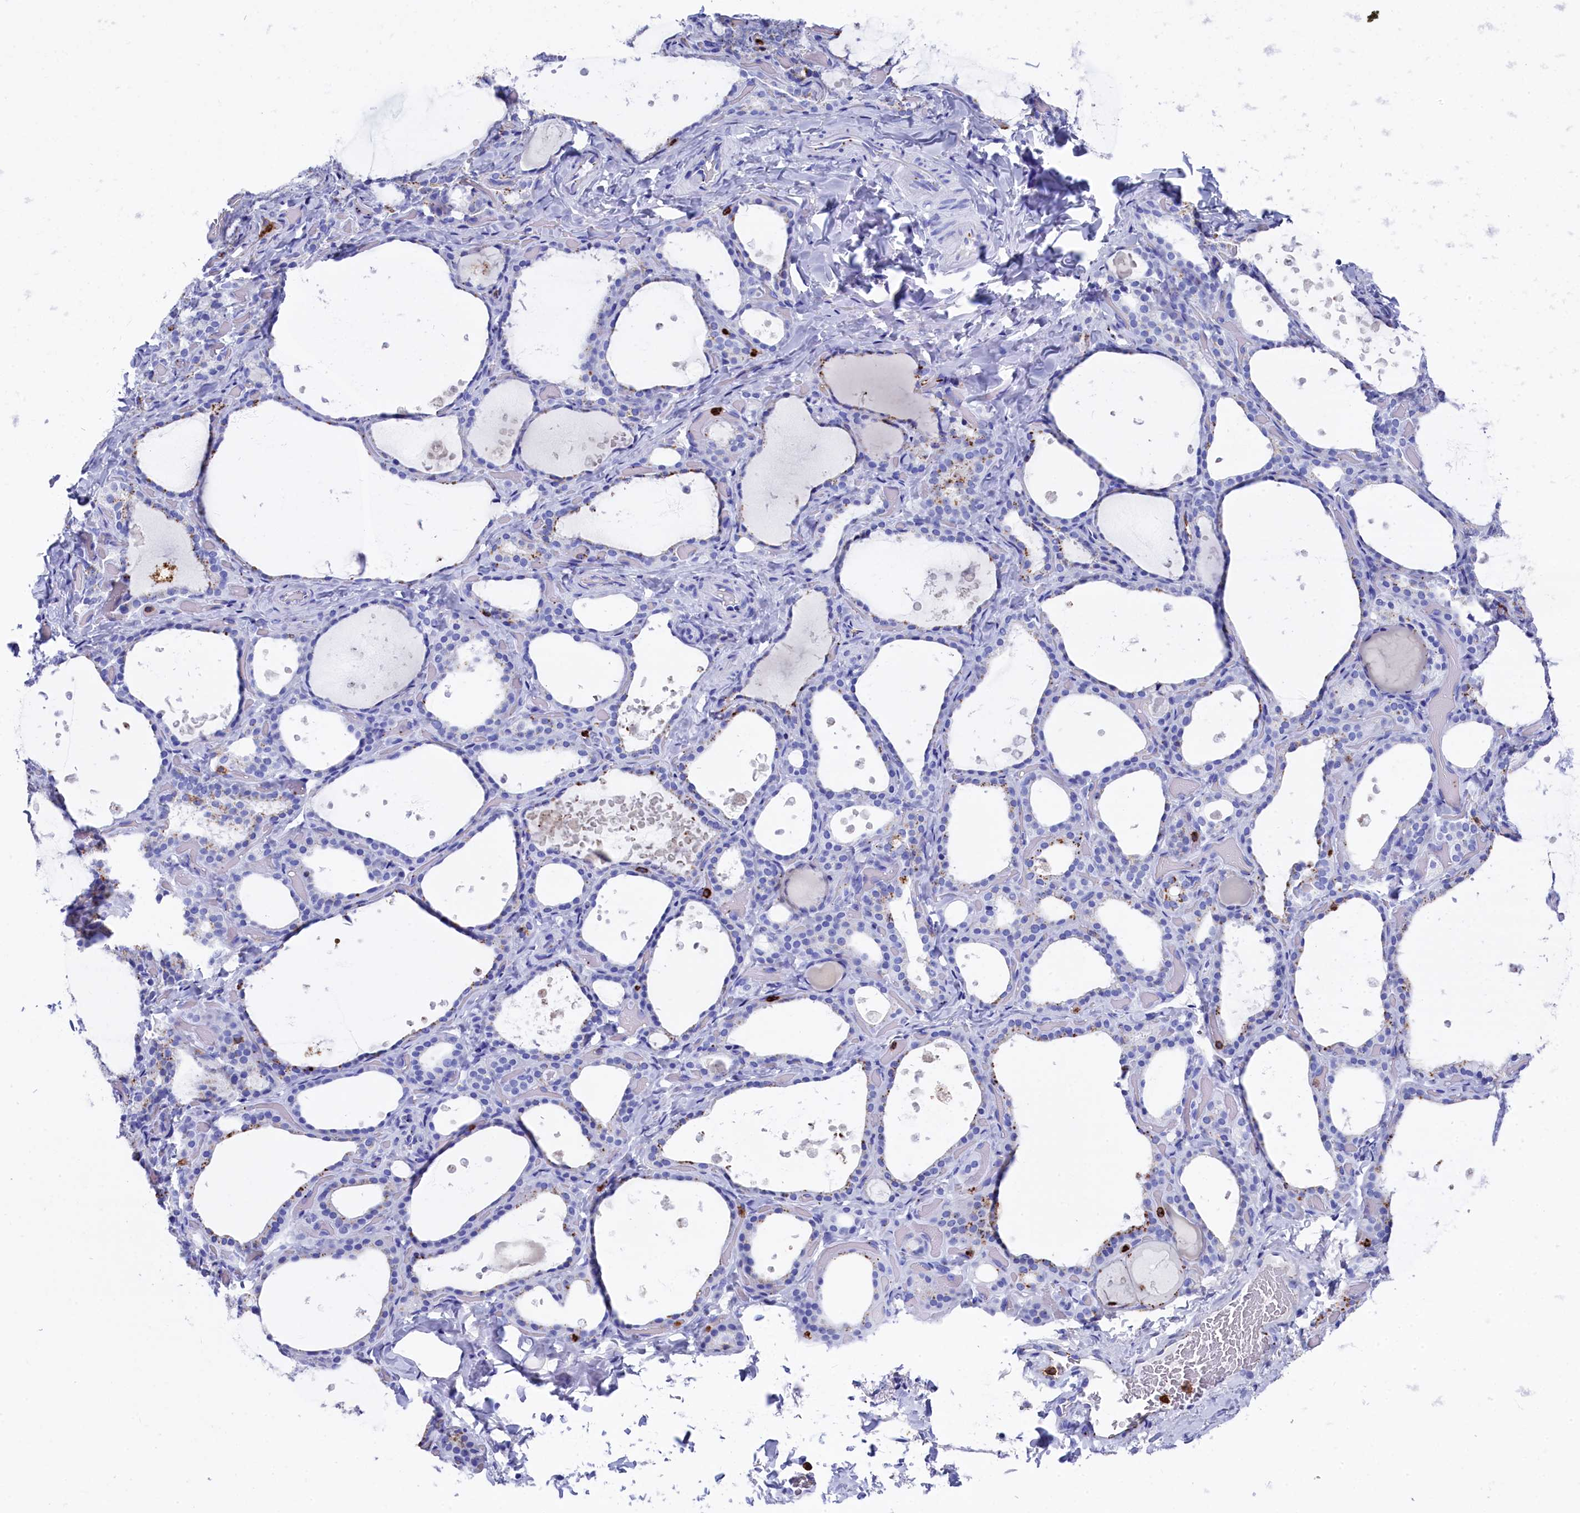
{"staining": {"intensity": "negative", "quantity": "none", "location": "none"}, "tissue": "thyroid gland", "cell_type": "Glandular cells", "image_type": "normal", "snomed": [{"axis": "morphology", "description": "Normal tissue, NOS"}, {"axis": "topography", "description": "Thyroid gland"}], "caption": "The immunohistochemistry (IHC) micrograph has no significant positivity in glandular cells of thyroid gland. (Brightfield microscopy of DAB immunohistochemistry (IHC) at high magnification).", "gene": "PLAC8", "patient": {"sex": "female", "age": 44}}